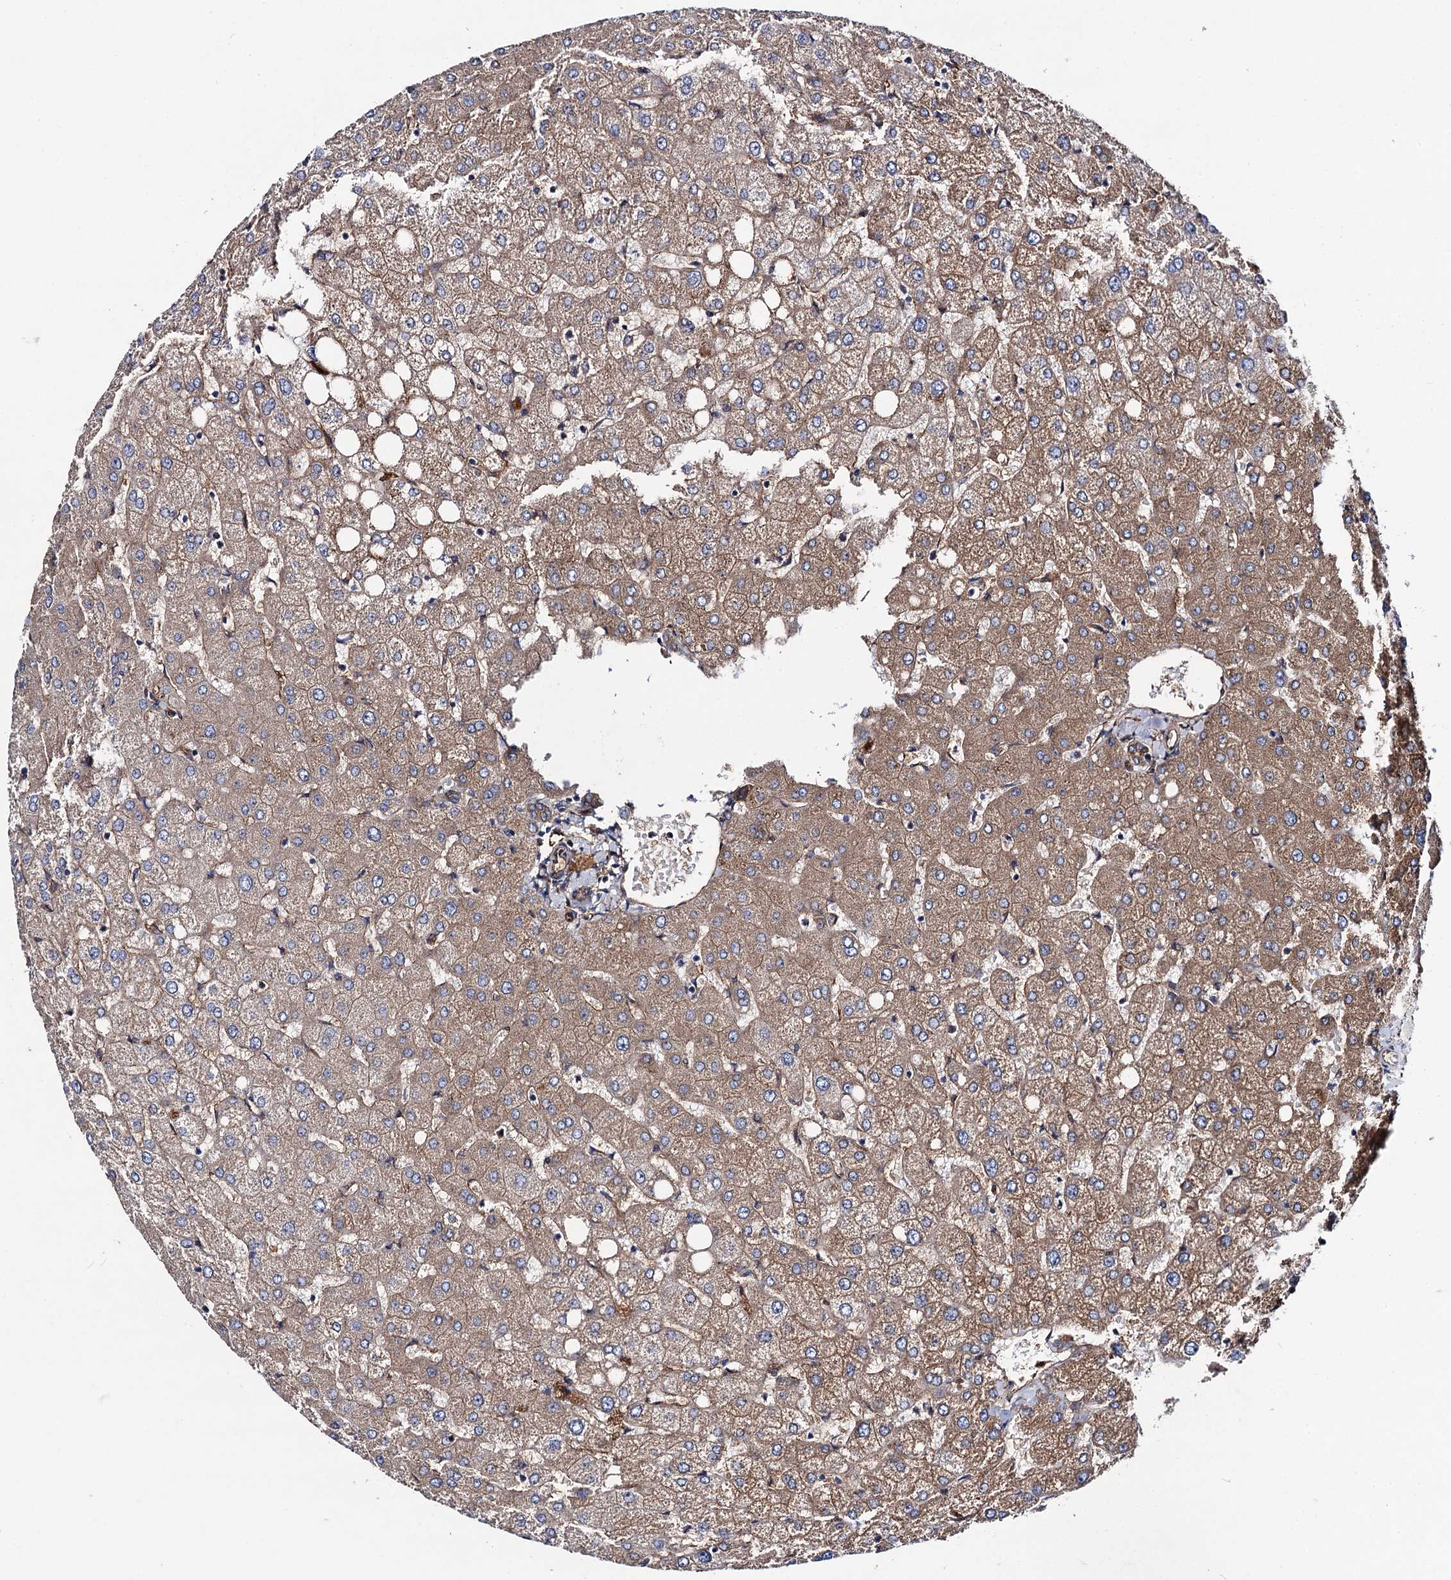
{"staining": {"intensity": "weak", "quantity": ">75%", "location": "cytoplasmic/membranous"}, "tissue": "liver", "cell_type": "Cholangiocytes", "image_type": "normal", "snomed": [{"axis": "morphology", "description": "Normal tissue, NOS"}, {"axis": "topography", "description": "Liver"}], "caption": "DAB immunohistochemical staining of unremarkable human liver demonstrates weak cytoplasmic/membranous protein positivity in about >75% of cholangiocytes. (DAB IHC with brightfield microscopy, high magnification).", "gene": "CIP2A", "patient": {"sex": "female", "age": 54}}